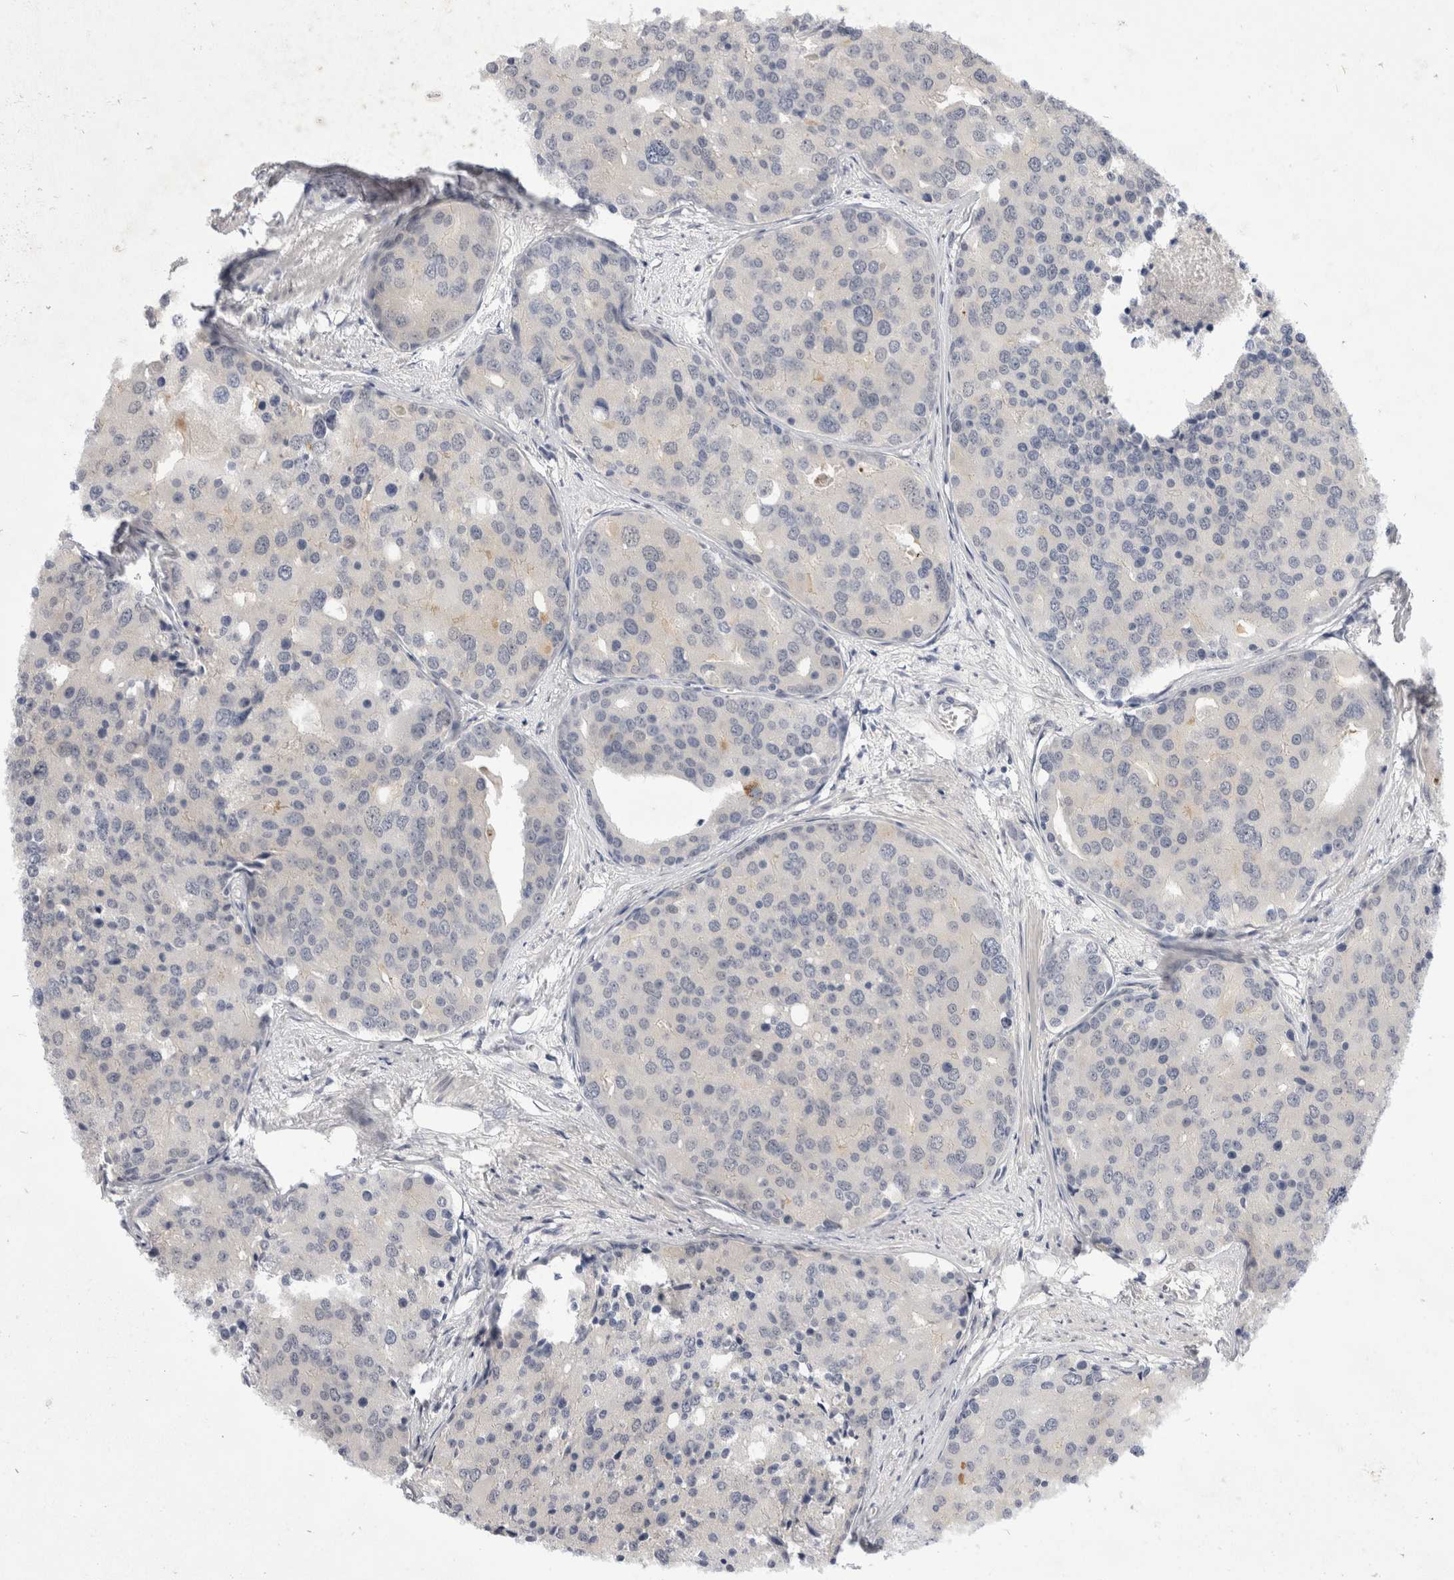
{"staining": {"intensity": "negative", "quantity": "none", "location": "none"}, "tissue": "prostate cancer", "cell_type": "Tumor cells", "image_type": "cancer", "snomed": [{"axis": "morphology", "description": "Adenocarcinoma, High grade"}, {"axis": "topography", "description": "Prostate"}], "caption": "Prostate adenocarcinoma (high-grade) stained for a protein using immunohistochemistry demonstrates no positivity tumor cells.", "gene": "TOM1L2", "patient": {"sex": "male", "age": 50}}